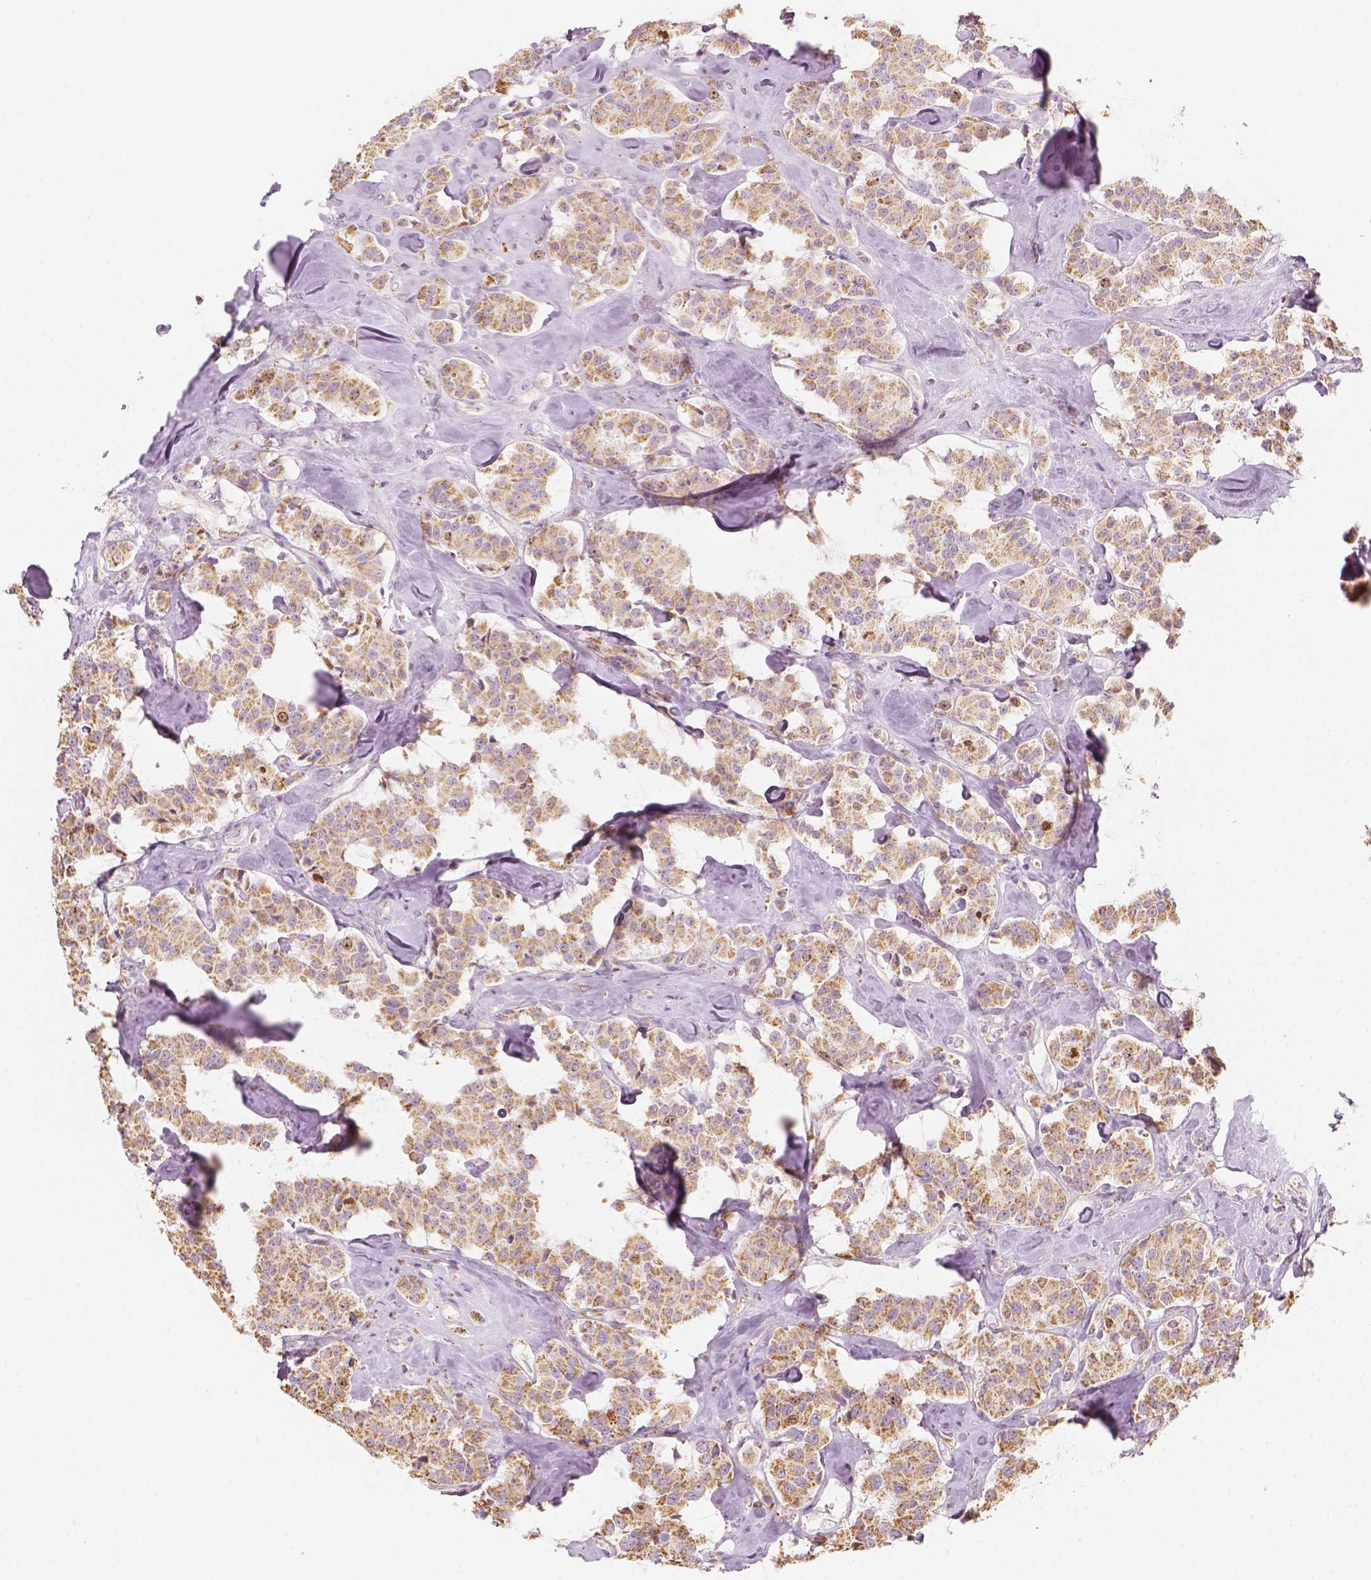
{"staining": {"intensity": "moderate", "quantity": ">75%", "location": "cytoplasmic/membranous"}, "tissue": "carcinoid", "cell_type": "Tumor cells", "image_type": "cancer", "snomed": [{"axis": "morphology", "description": "Carcinoid, malignant, NOS"}, {"axis": "topography", "description": "Pancreas"}], "caption": "Human carcinoid stained with a brown dye reveals moderate cytoplasmic/membranous positive expression in about >75% of tumor cells.", "gene": "LCA5", "patient": {"sex": "male", "age": 41}}